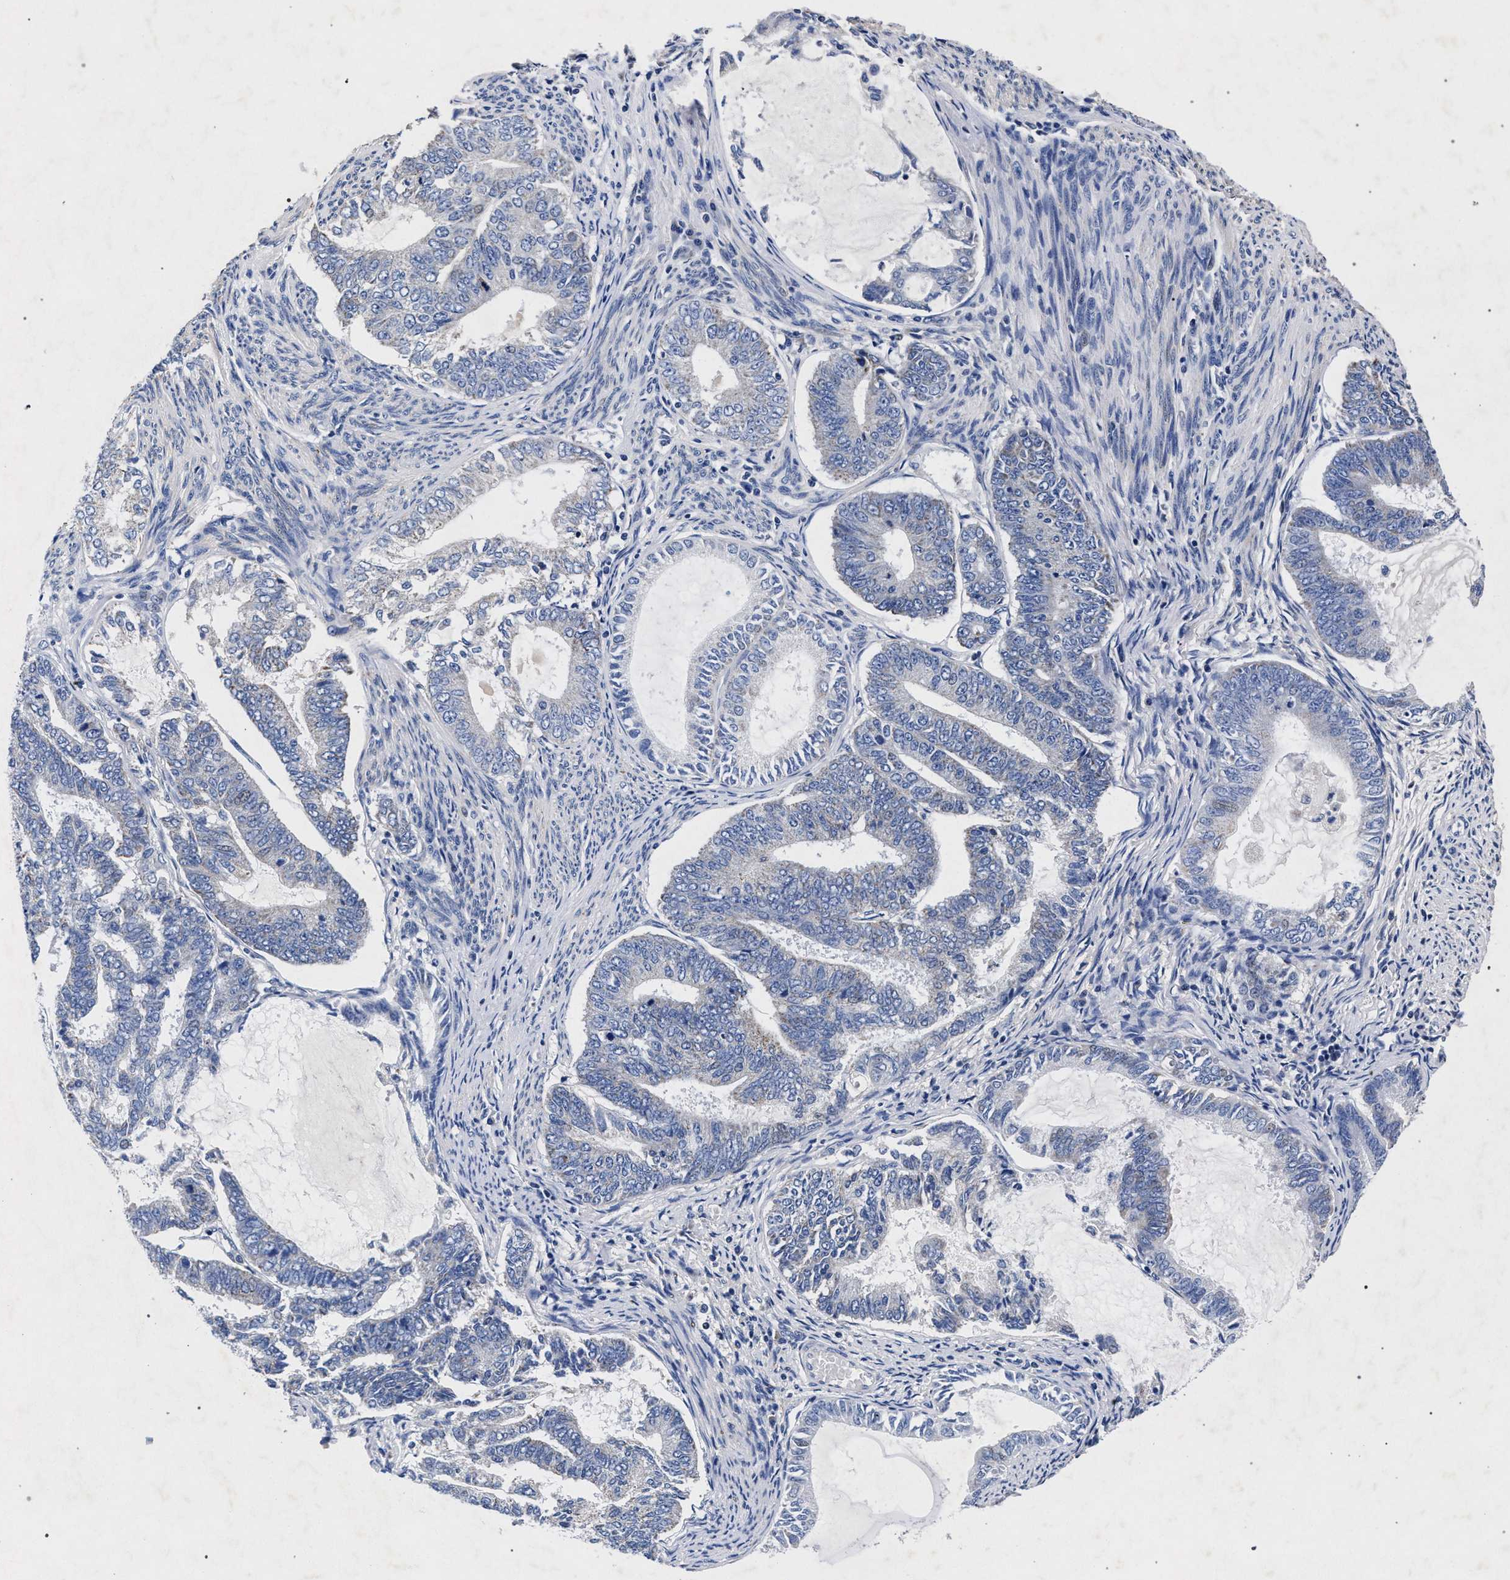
{"staining": {"intensity": "negative", "quantity": "none", "location": "none"}, "tissue": "endometrial cancer", "cell_type": "Tumor cells", "image_type": "cancer", "snomed": [{"axis": "morphology", "description": "Adenocarcinoma, NOS"}, {"axis": "topography", "description": "Endometrium"}], "caption": "Immunohistochemistry (IHC) photomicrograph of endometrial cancer stained for a protein (brown), which demonstrates no staining in tumor cells.", "gene": "HSD17B14", "patient": {"sex": "female", "age": 86}}